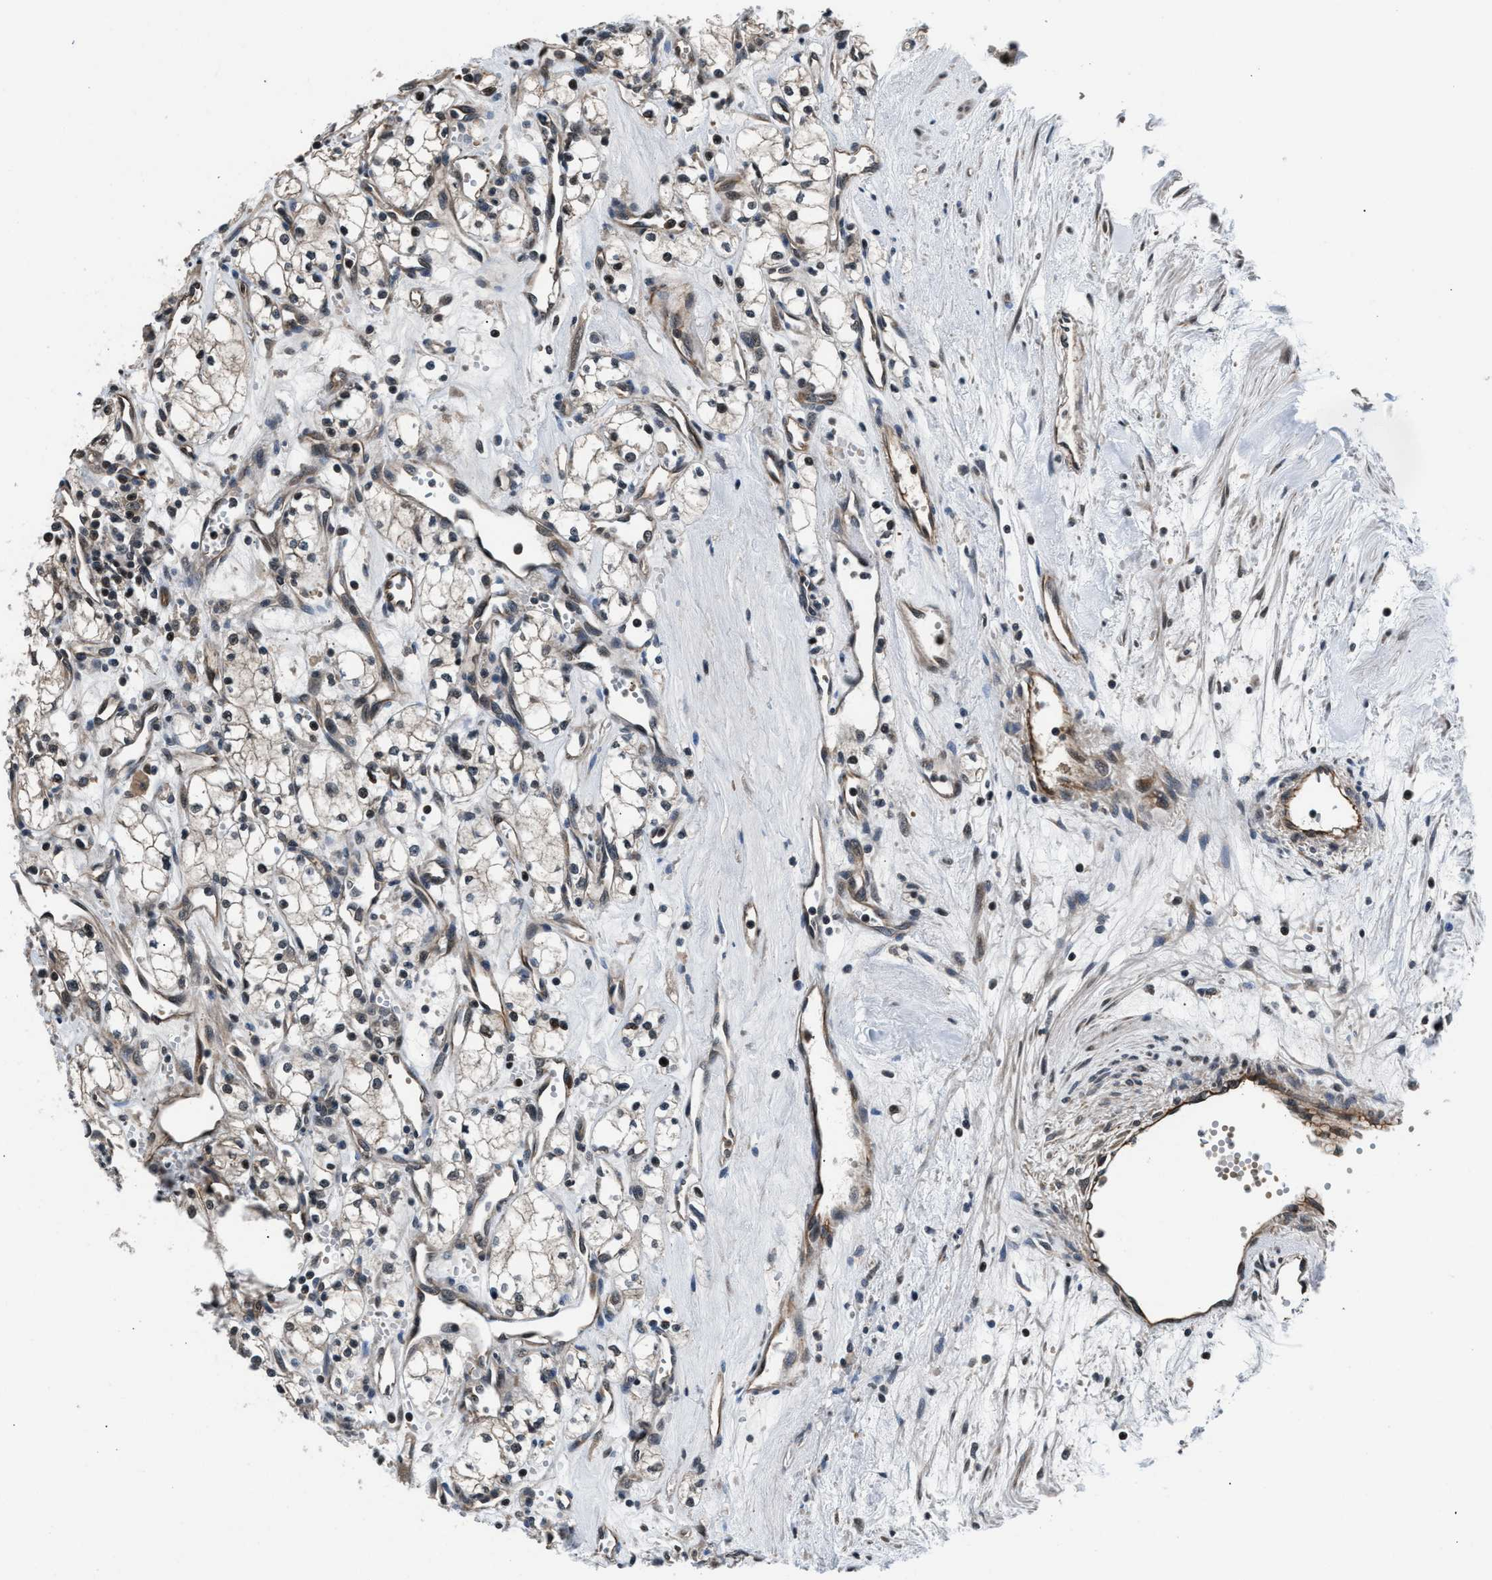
{"staining": {"intensity": "weak", "quantity": "<25%", "location": "nuclear"}, "tissue": "renal cancer", "cell_type": "Tumor cells", "image_type": "cancer", "snomed": [{"axis": "morphology", "description": "Adenocarcinoma, NOS"}, {"axis": "topography", "description": "Kidney"}], "caption": "Immunohistochemistry photomicrograph of human renal adenocarcinoma stained for a protein (brown), which demonstrates no positivity in tumor cells.", "gene": "RBM33", "patient": {"sex": "male", "age": 59}}